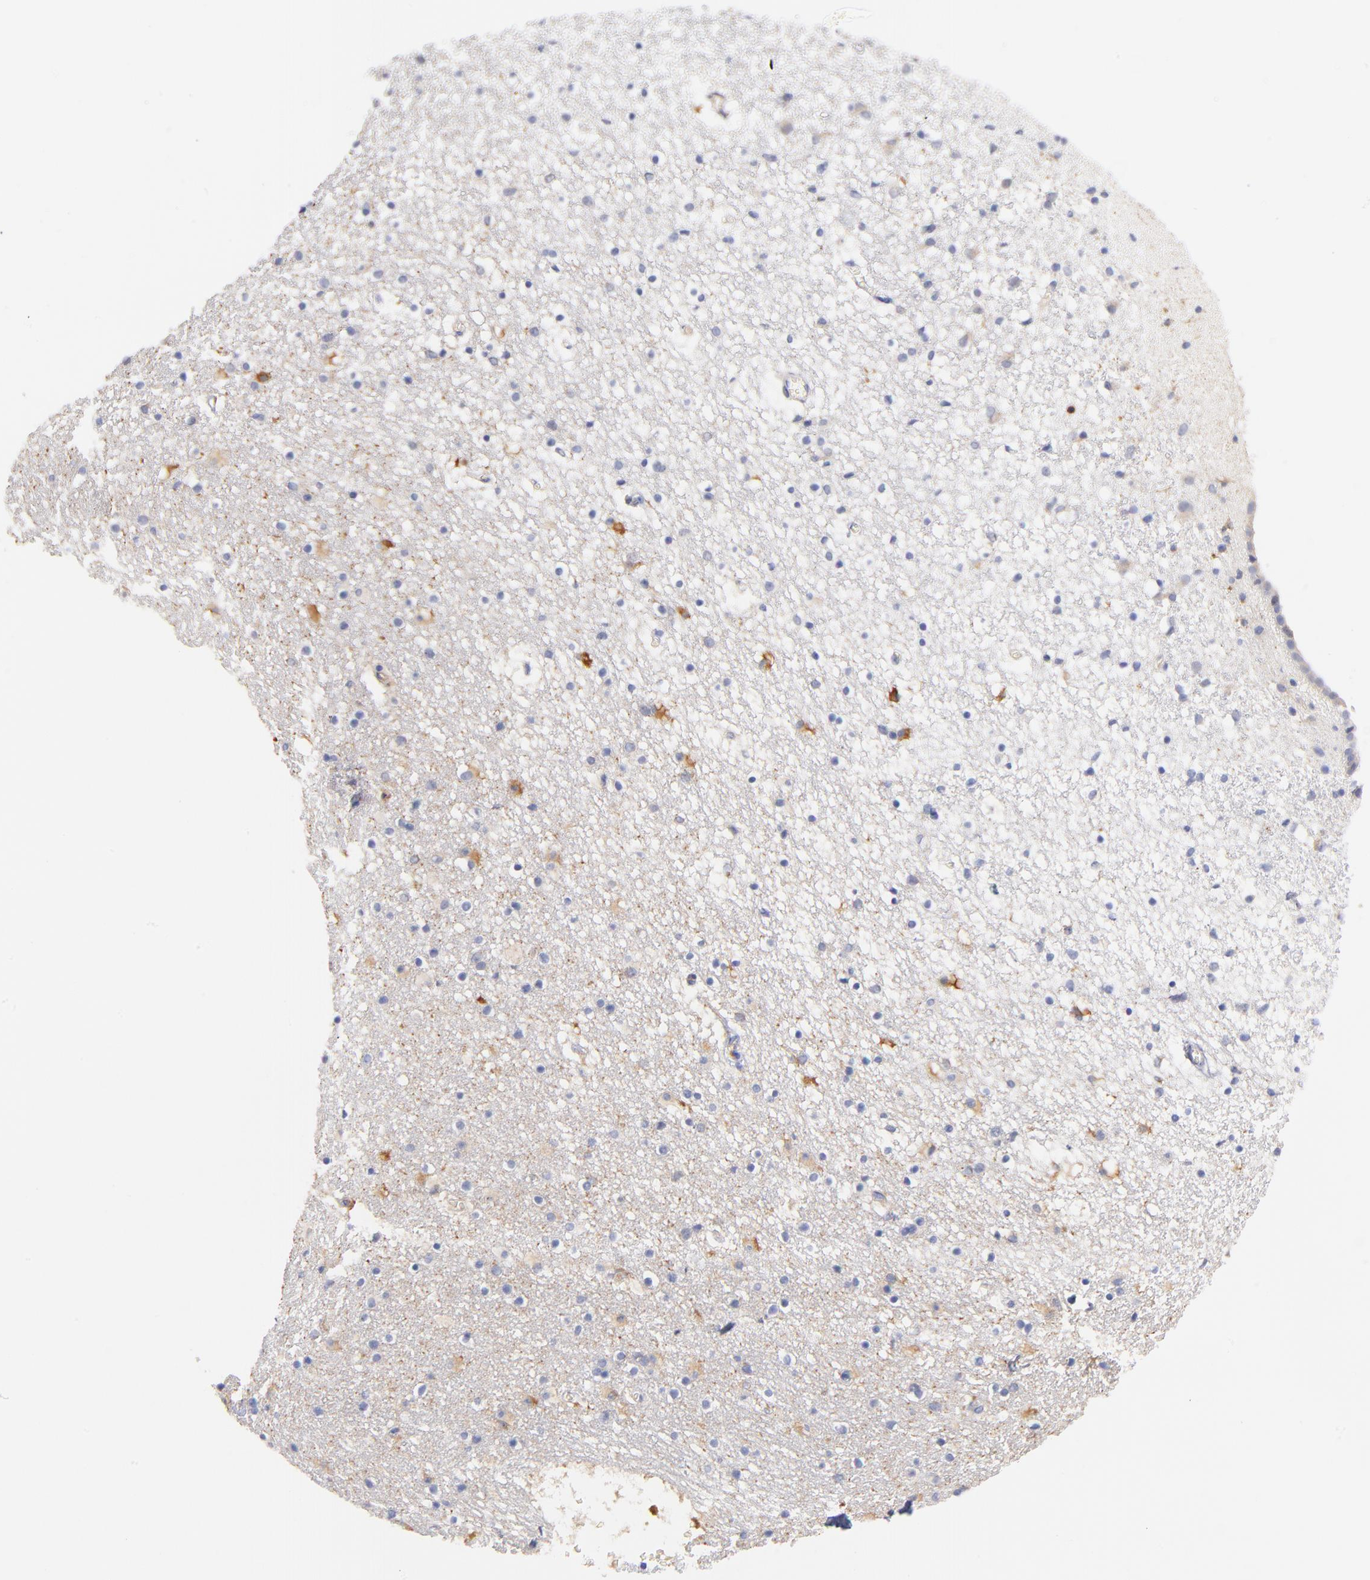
{"staining": {"intensity": "negative", "quantity": "none", "location": "none"}, "tissue": "caudate", "cell_type": "Glial cells", "image_type": "normal", "snomed": [{"axis": "morphology", "description": "Normal tissue, NOS"}, {"axis": "topography", "description": "Lateral ventricle wall"}], "caption": "Glial cells show no significant positivity in normal caudate. The staining was performed using DAB (3,3'-diaminobenzidine) to visualize the protein expression in brown, while the nuclei were stained in blue with hematoxylin (Magnification: 20x).", "gene": "KREMEN2", "patient": {"sex": "male", "age": 45}}